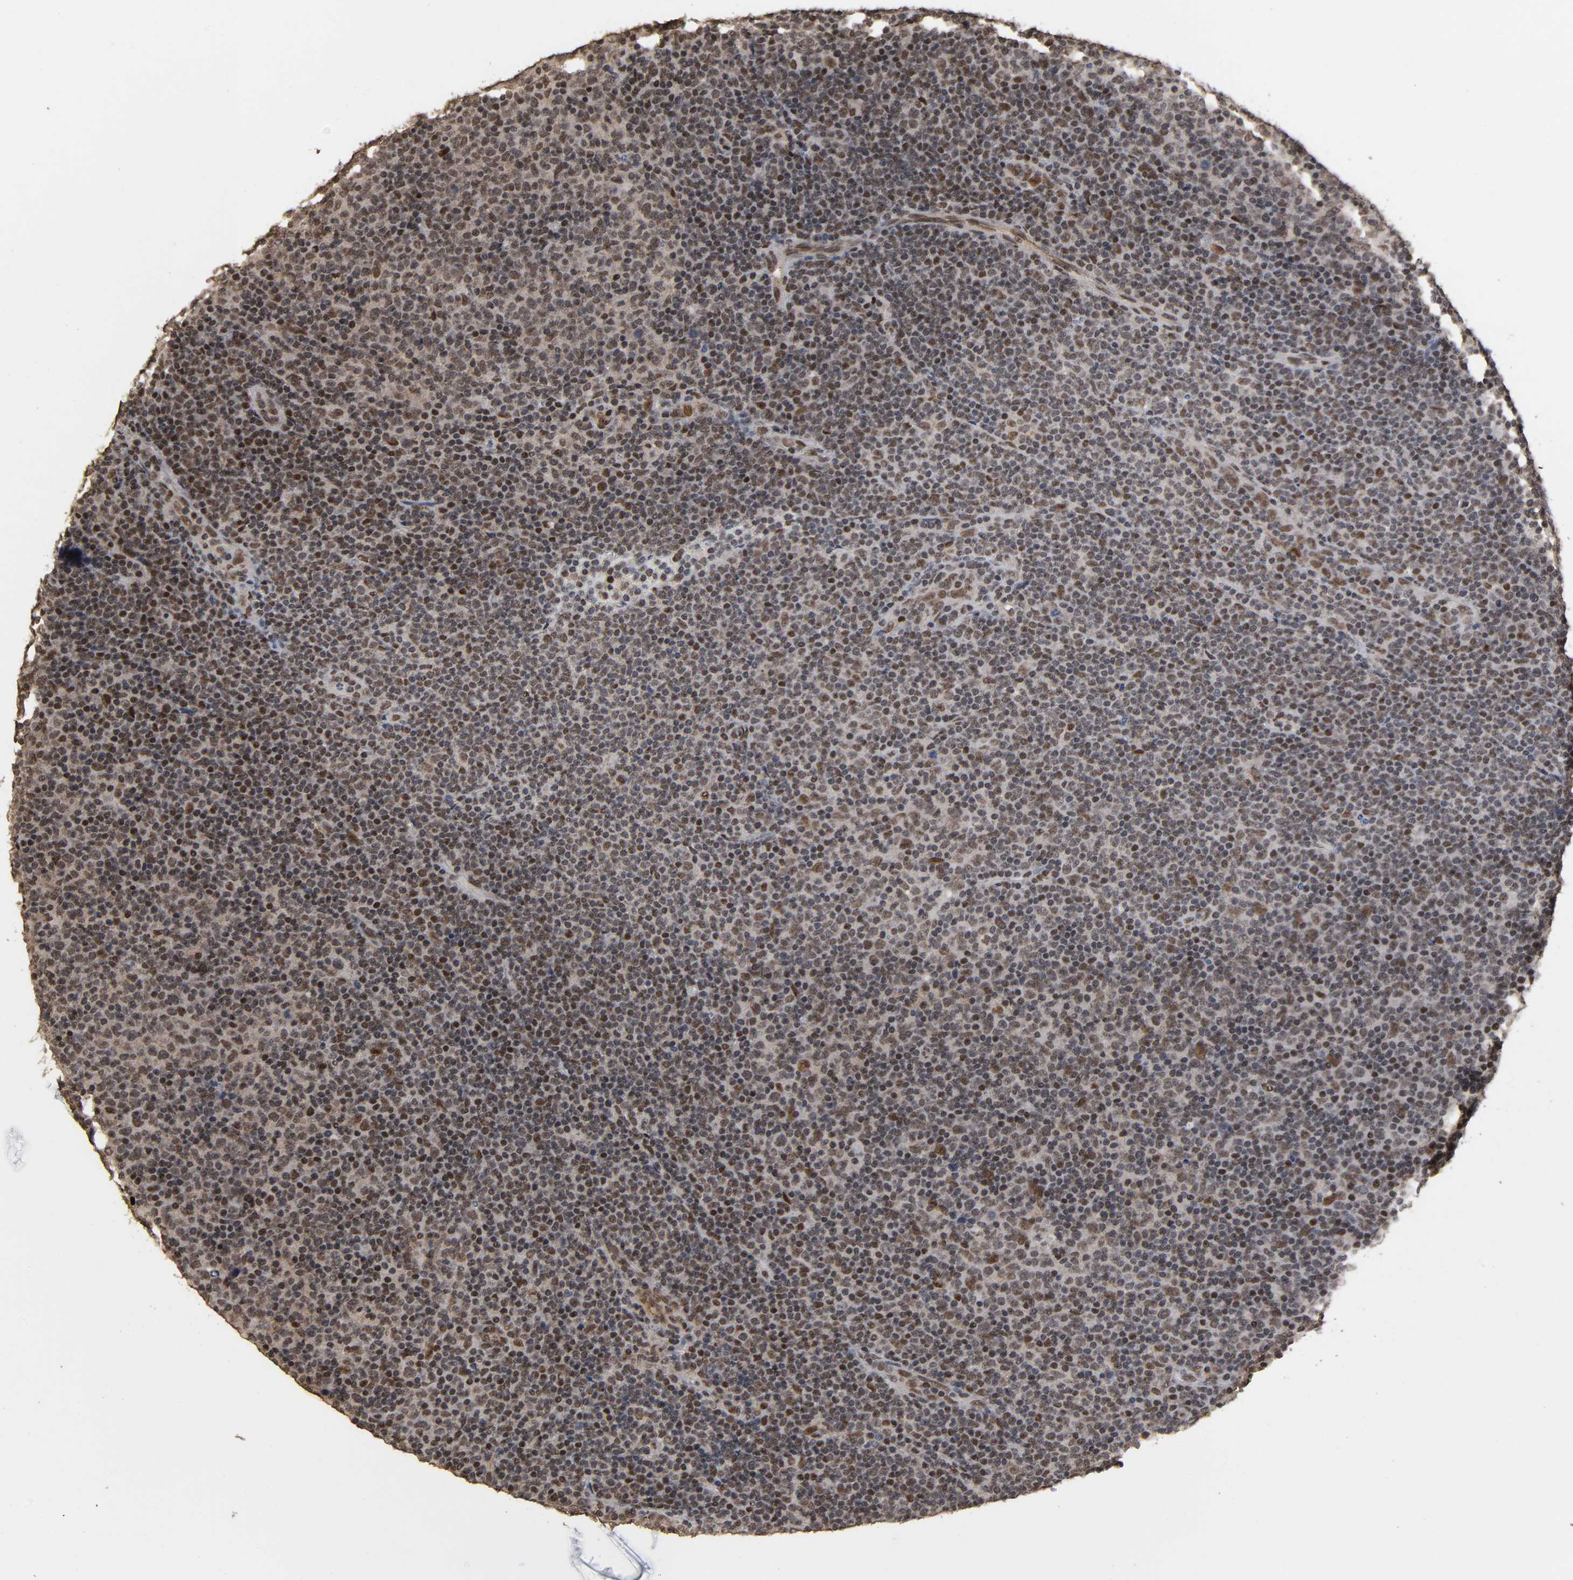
{"staining": {"intensity": "moderate", "quantity": "25%-75%", "location": "cytoplasmic/membranous,nuclear"}, "tissue": "lymphoma", "cell_type": "Tumor cells", "image_type": "cancer", "snomed": [{"axis": "morphology", "description": "Malignant lymphoma, non-Hodgkin's type, Low grade"}, {"axis": "topography", "description": "Lymph node"}], "caption": "Lymphoma was stained to show a protein in brown. There is medium levels of moderate cytoplasmic/membranous and nuclear expression in approximately 25%-75% of tumor cells. Immunohistochemistry (ihc) stains the protein in brown and the nuclei are stained blue.", "gene": "AHNAK2", "patient": {"sex": "male", "age": 70}}